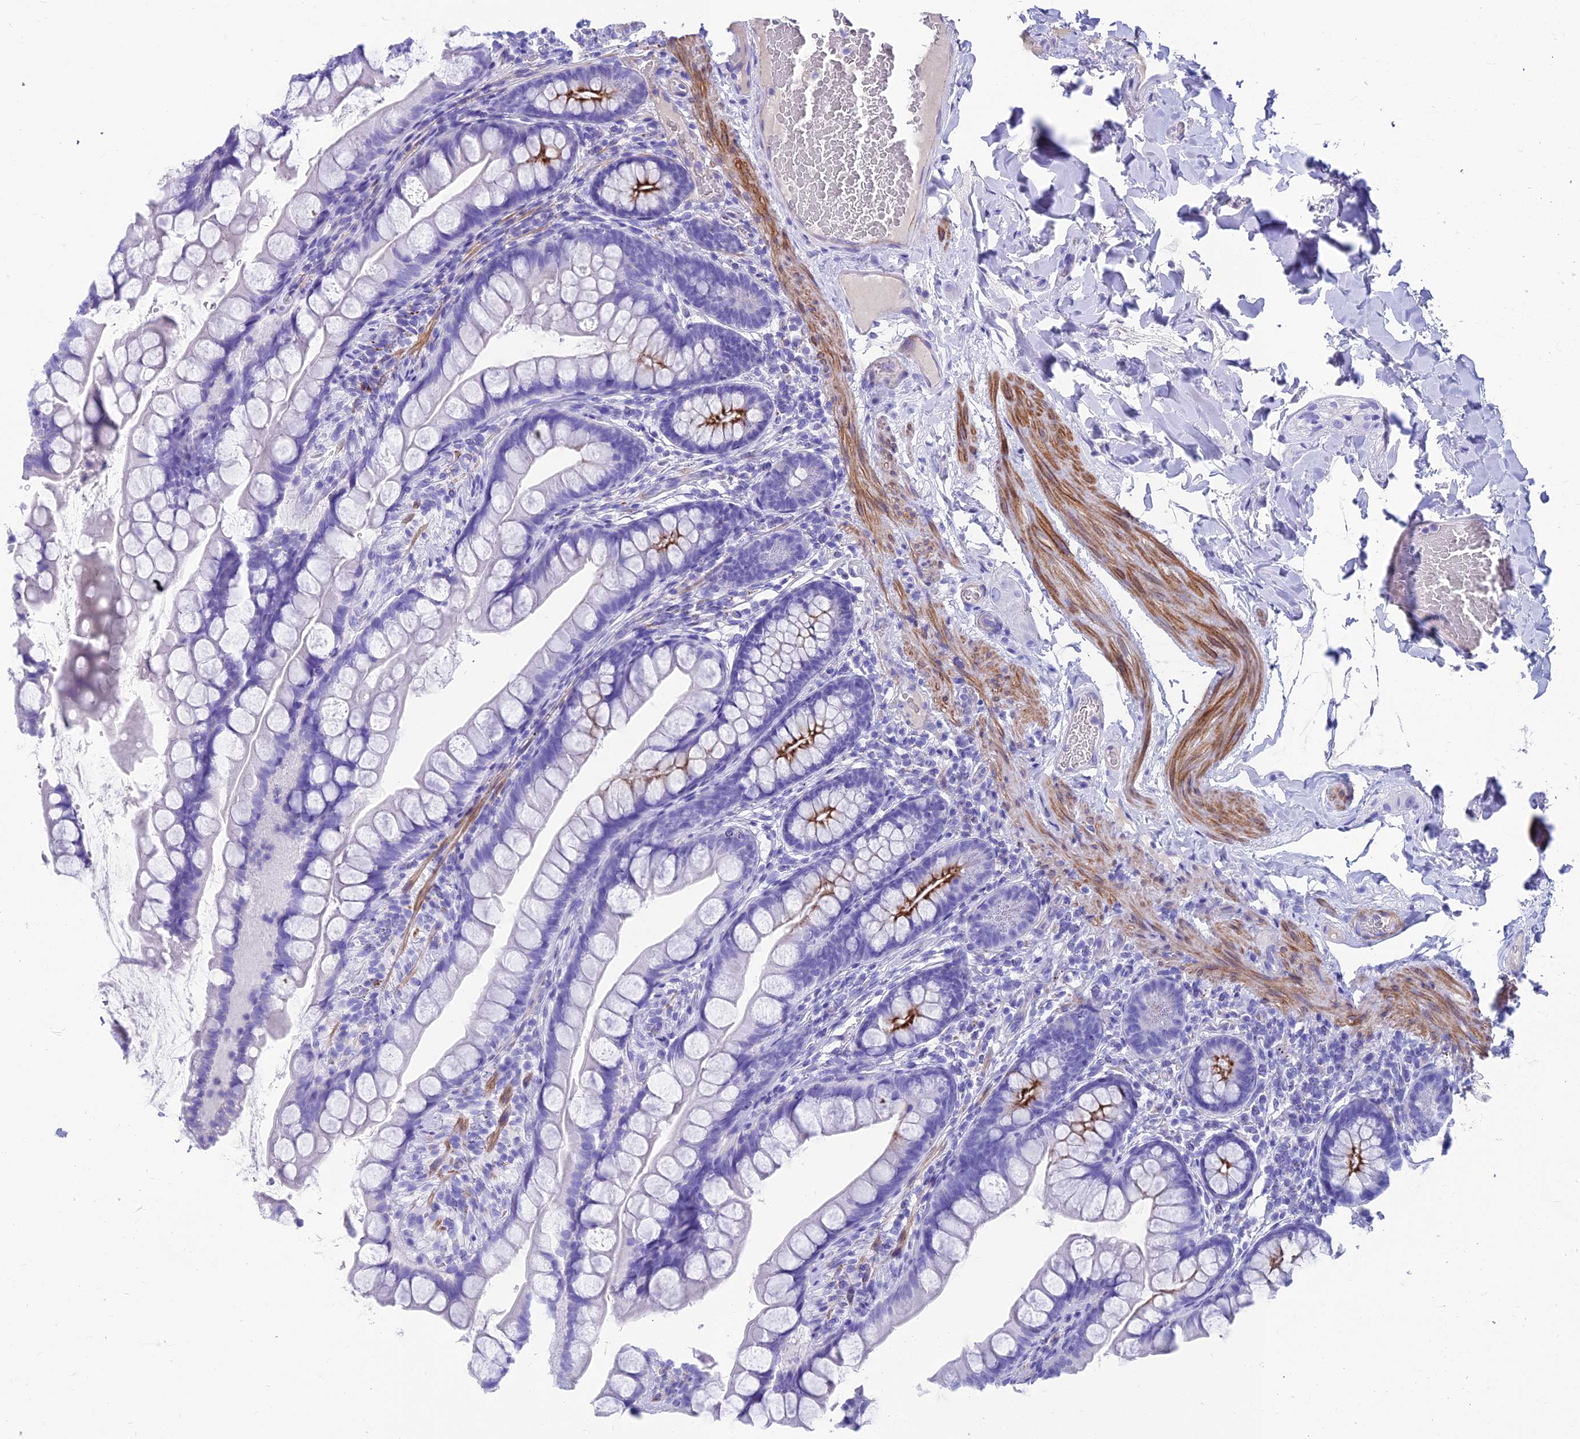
{"staining": {"intensity": "moderate", "quantity": "<25%", "location": "cytoplasmic/membranous"}, "tissue": "small intestine", "cell_type": "Glandular cells", "image_type": "normal", "snomed": [{"axis": "morphology", "description": "Normal tissue, NOS"}, {"axis": "topography", "description": "Small intestine"}], "caption": "A micrograph of small intestine stained for a protein displays moderate cytoplasmic/membranous brown staining in glandular cells.", "gene": "GNG11", "patient": {"sex": "male", "age": 70}}